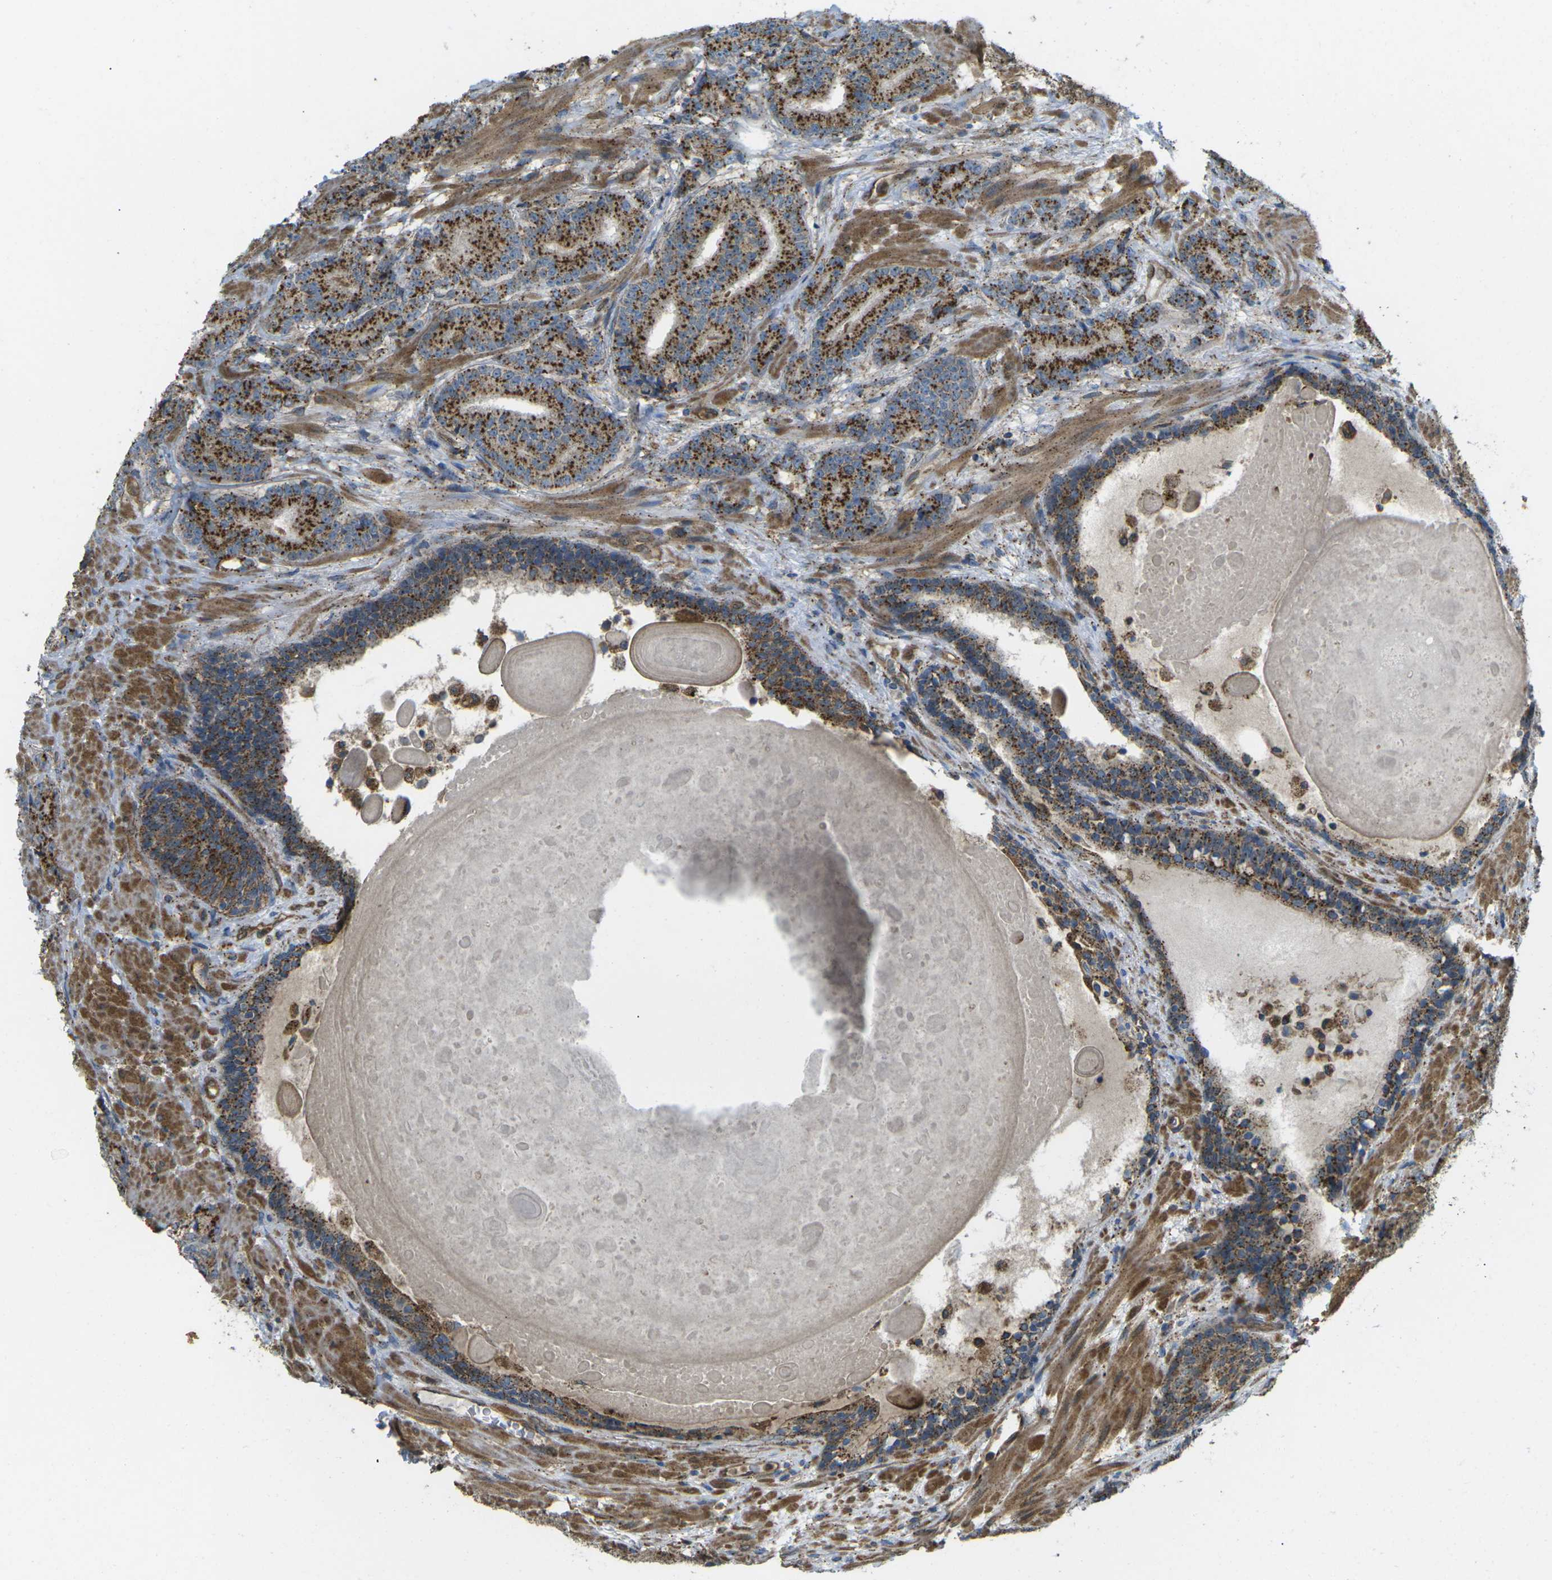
{"staining": {"intensity": "strong", "quantity": ">75%", "location": "cytoplasmic/membranous"}, "tissue": "prostate cancer", "cell_type": "Tumor cells", "image_type": "cancer", "snomed": [{"axis": "morphology", "description": "Adenocarcinoma, High grade"}, {"axis": "topography", "description": "Prostate"}], "caption": "Immunohistochemical staining of human prostate adenocarcinoma (high-grade) displays strong cytoplasmic/membranous protein staining in about >75% of tumor cells.", "gene": "CHMP3", "patient": {"sex": "male", "age": 61}}